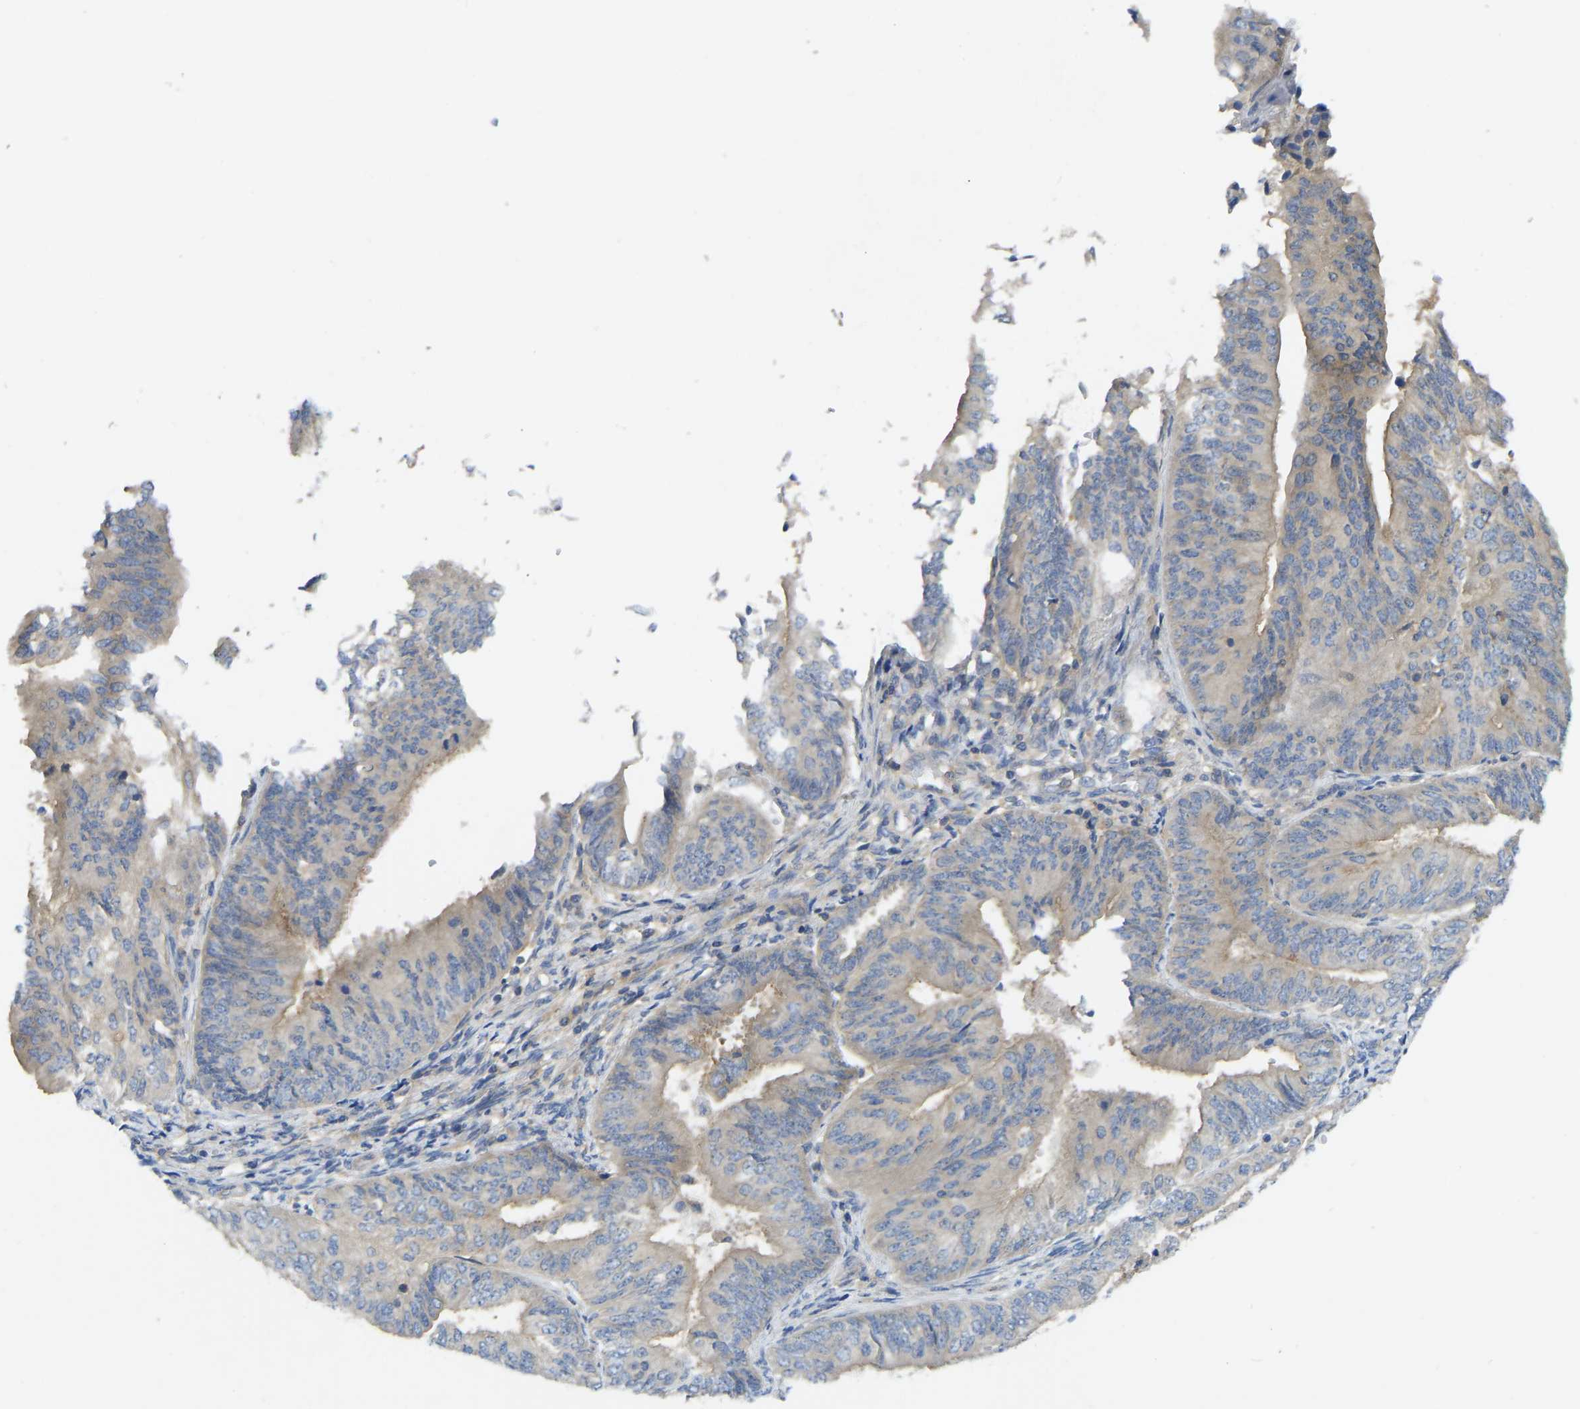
{"staining": {"intensity": "weak", "quantity": "25%-75%", "location": "cytoplasmic/membranous"}, "tissue": "endometrial cancer", "cell_type": "Tumor cells", "image_type": "cancer", "snomed": [{"axis": "morphology", "description": "Adenocarcinoma, NOS"}, {"axis": "topography", "description": "Endometrium"}], "caption": "DAB immunohistochemical staining of human endometrial adenocarcinoma shows weak cytoplasmic/membranous protein expression in about 25%-75% of tumor cells. The staining was performed using DAB (3,3'-diaminobenzidine) to visualize the protein expression in brown, while the nuclei were stained in blue with hematoxylin (Magnification: 20x).", "gene": "PPP3CA", "patient": {"sex": "female", "age": 58}}